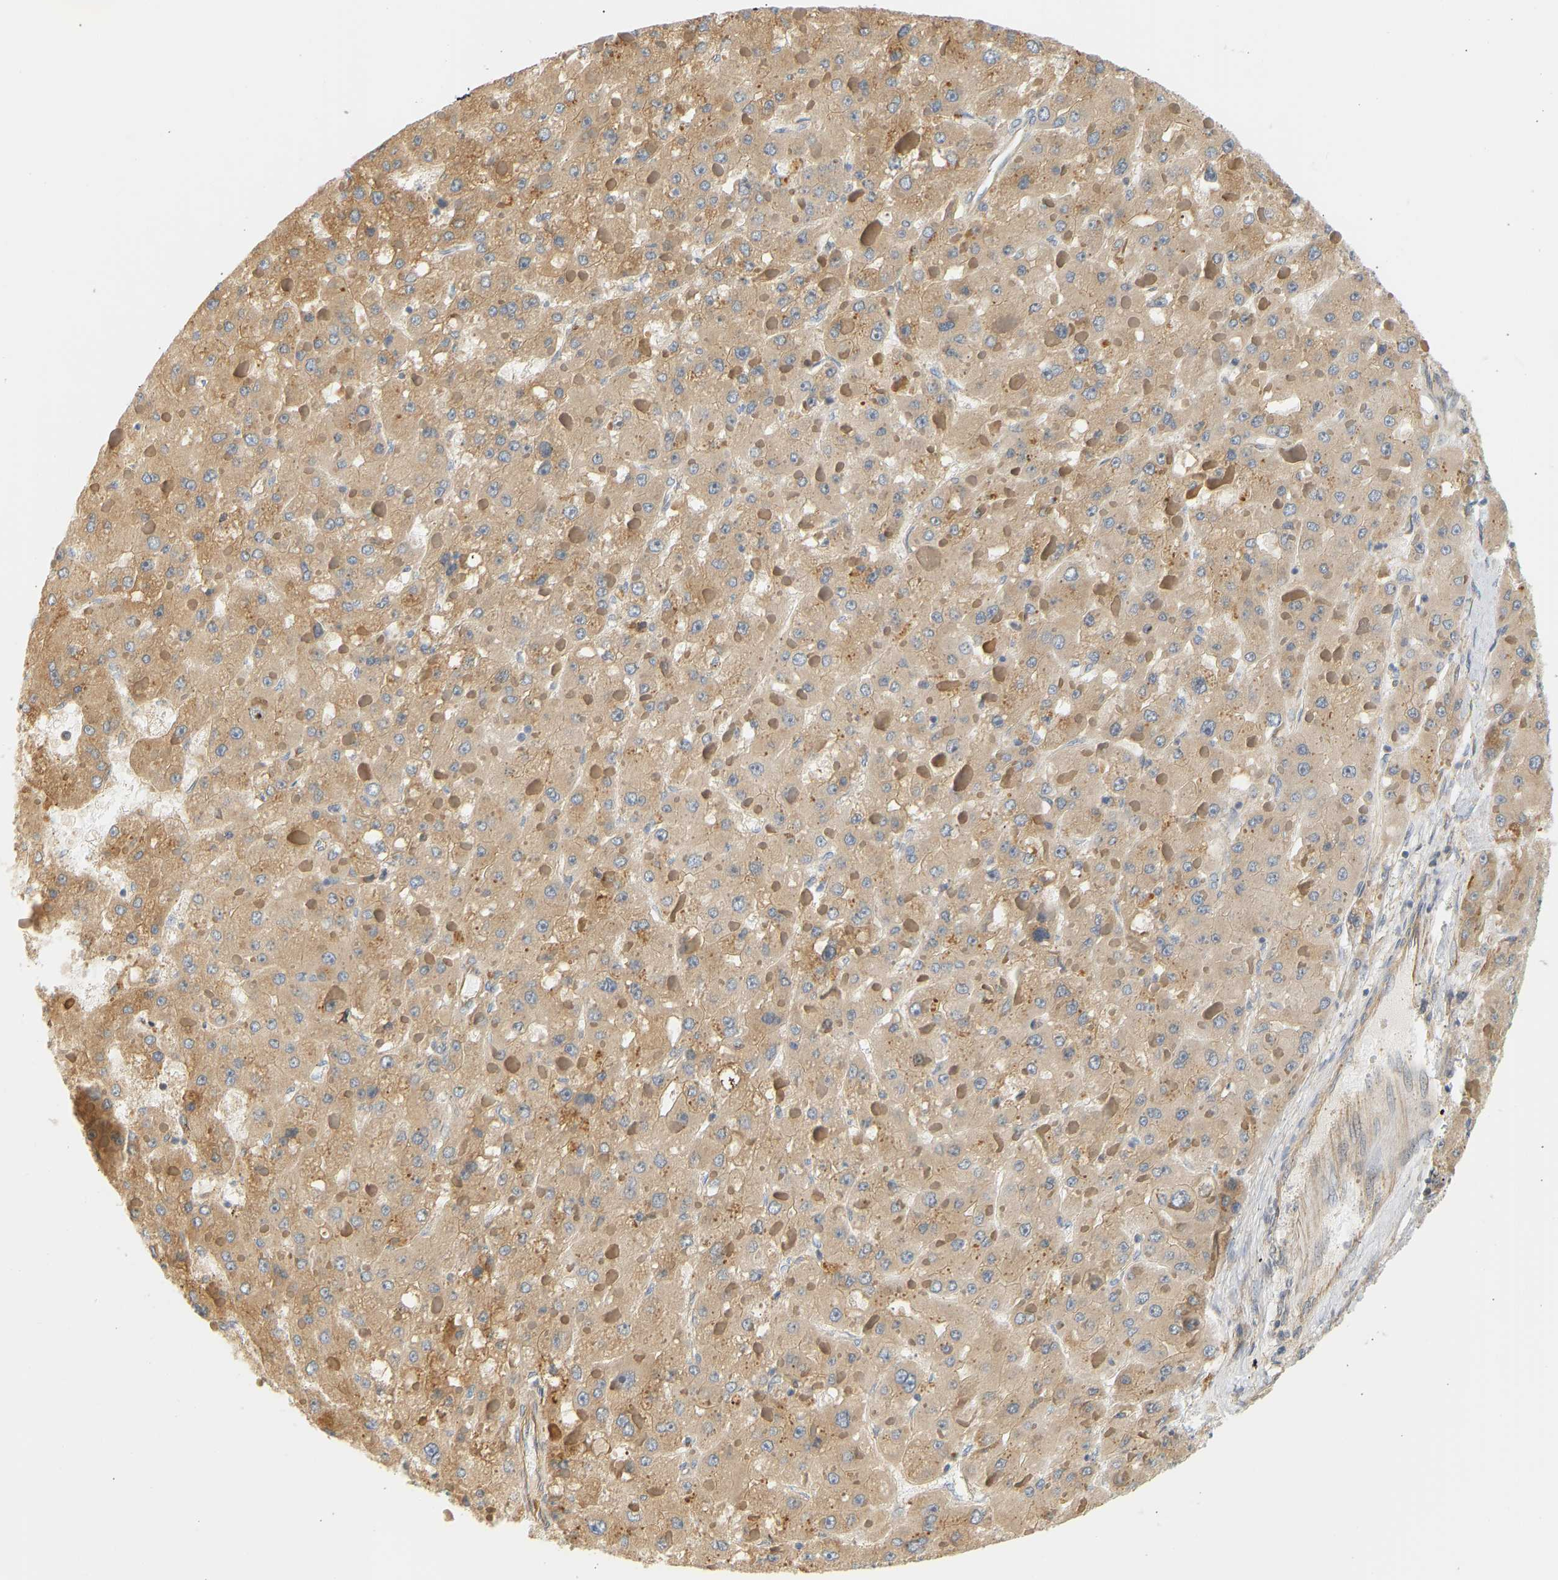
{"staining": {"intensity": "weak", "quantity": ">75%", "location": "cytoplasmic/membranous"}, "tissue": "liver cancer", "cell_type": "Tumor cells", "image_type": "cancer", "snomed": [{"axis": "morphology", "description": "Carcinoma, Hepatocellular, NOS"}, {"axis": "topography", "description": "Liver"}], "caption": "The micrograph reveals staining of liver cancer, revealing weak cytoplasmic/membranous protein positivity (brown color) within tumor cells.", "gene": "CEP57", "patient": {"sex": "female", "age": 73}}